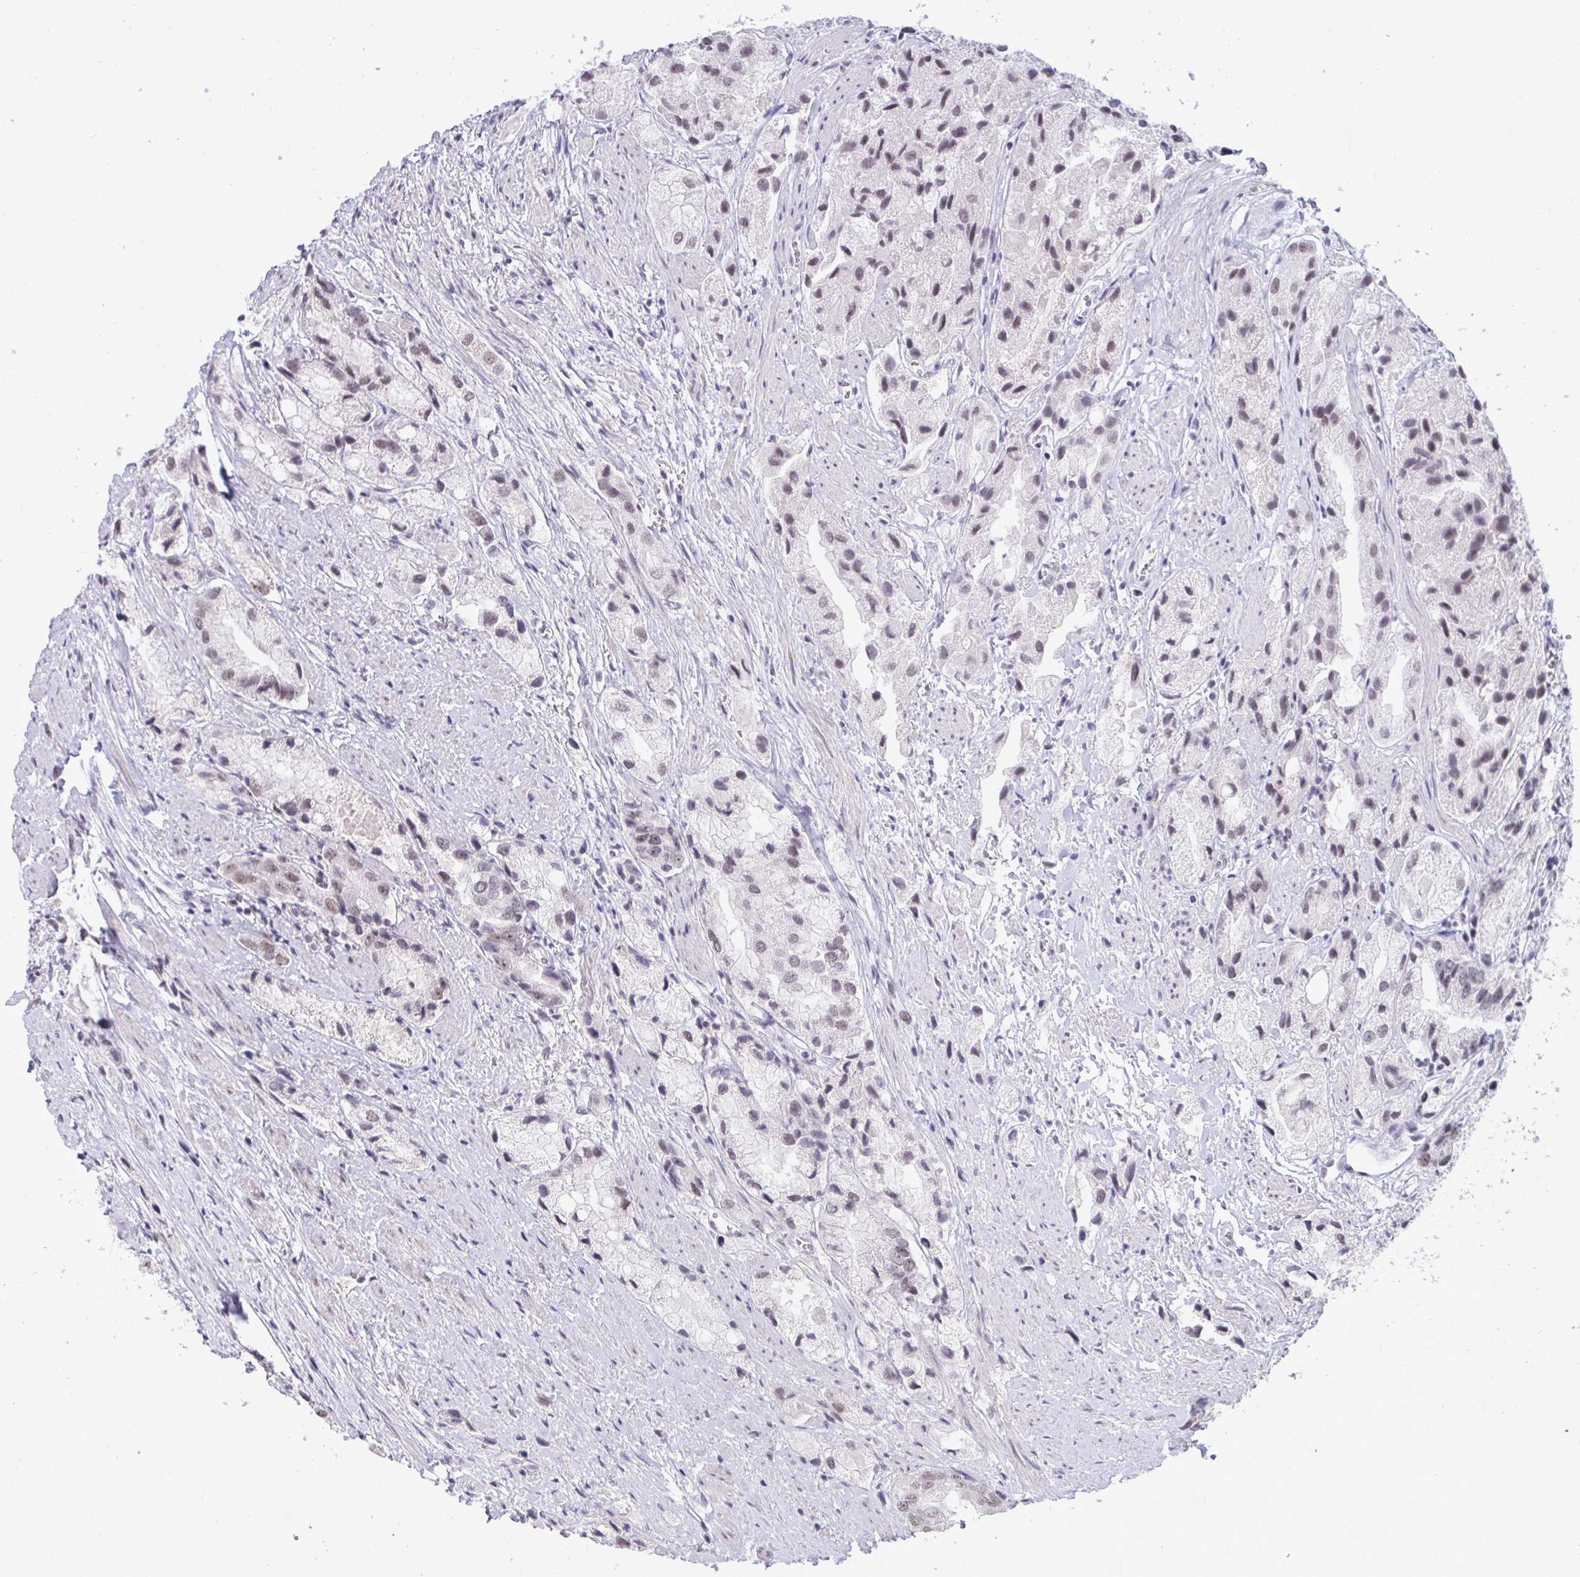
{"staining": {"intensity": "weak", "quantity": "25%-75%", "location": "nuclear"}, "tissue": "prostate cancer", "cell_type": "Tumor cells", "image_type": "cancer", "snomed": [{"axis": "morphology", "description": "Adenocarcinoma, Low grade"}, {"axis": "topography", "description": "Prostate"}], "caption": "High-magnification brightfield microscopy of adenocarcinoma (low-grade) (prostate) stained with DAB (3,3'-diaminobenzidine) (brown) and counterstained with hematoxylin (blue). tumor cells exhibit weak nuclear expression is seen in approximately25%-75% of cells.", "gene": "PUF60", "patient": {"sex": "male", "age": 69}}